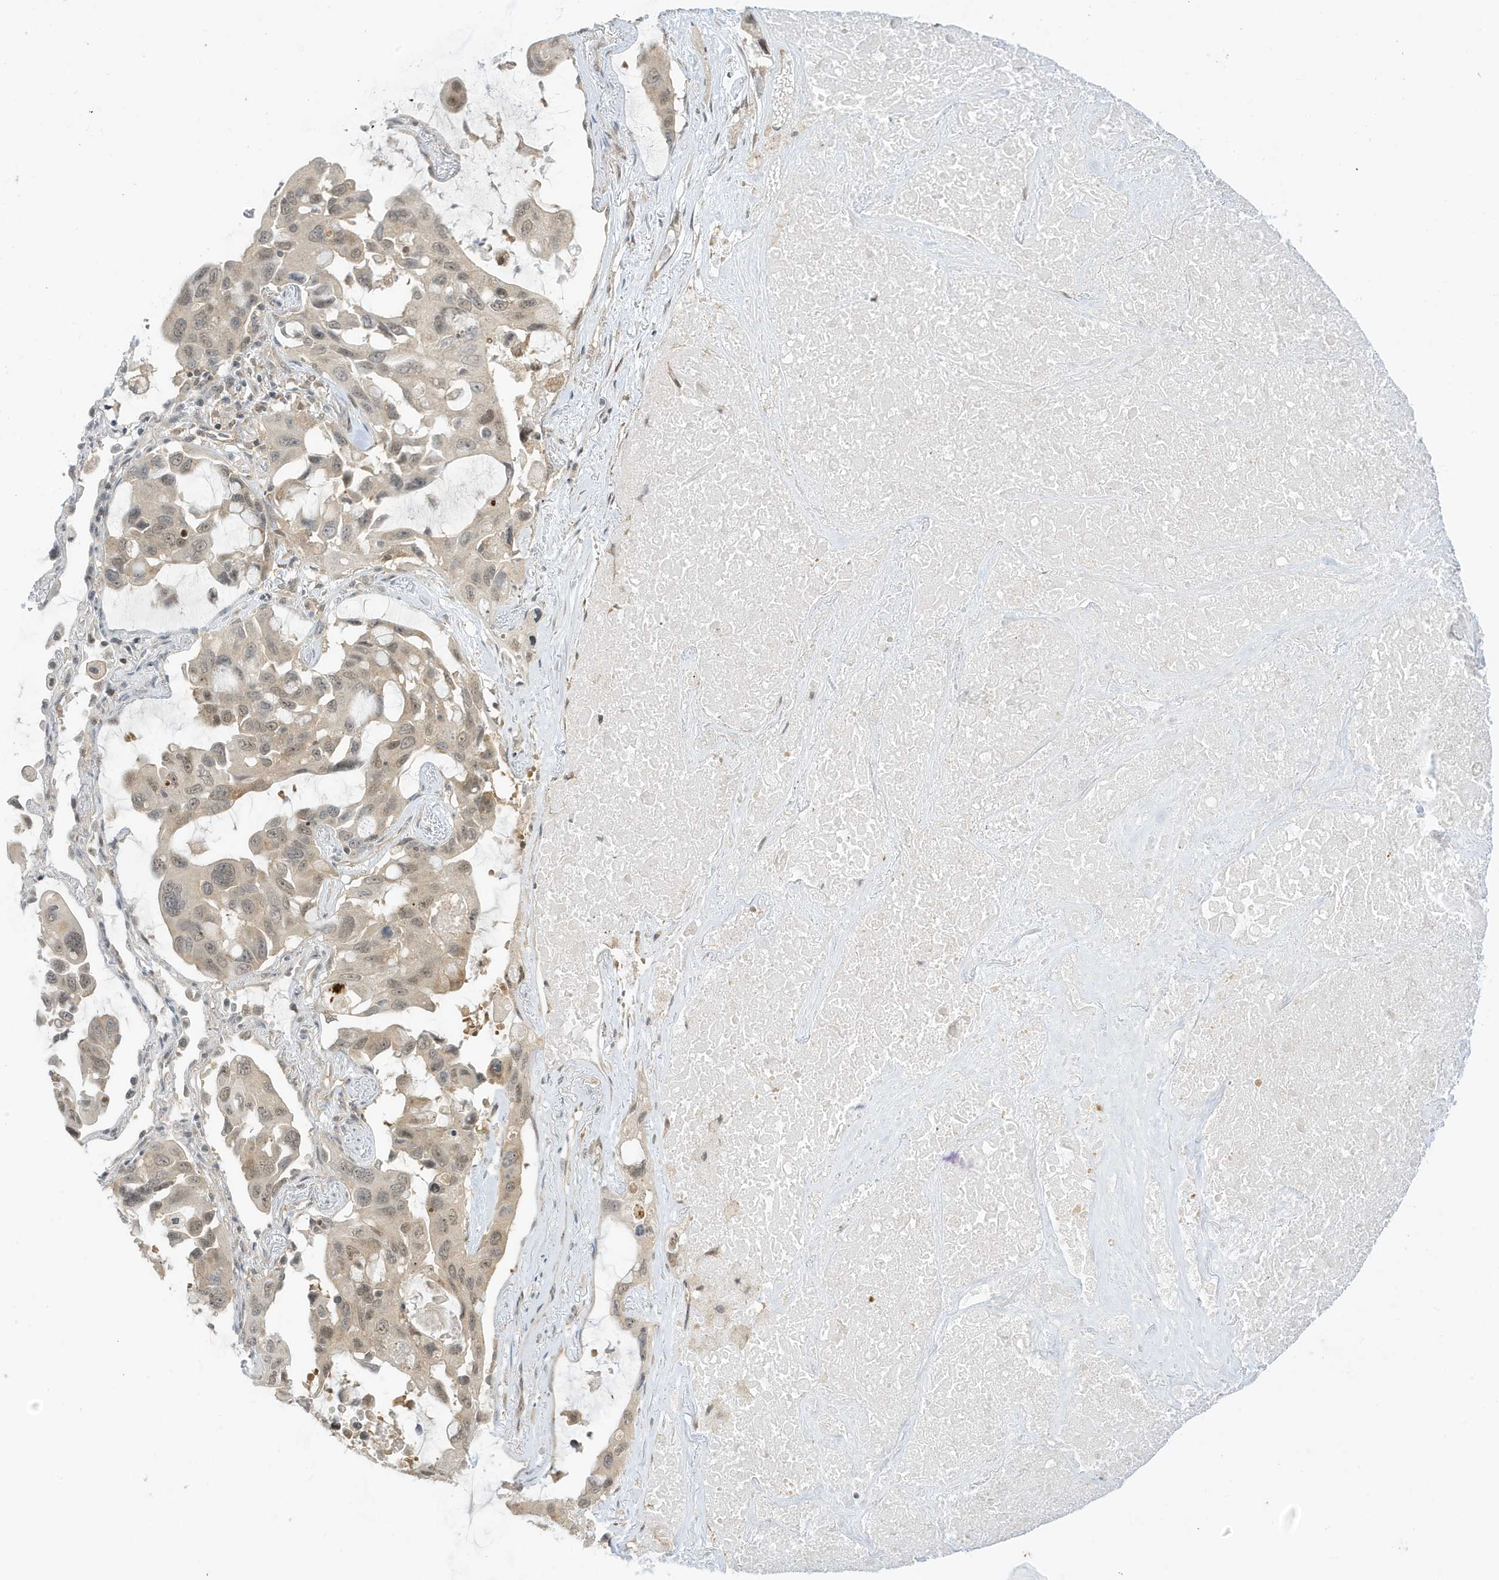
{"staining": {"intensity": "weak", "quantity": ">75%", "location": "nuclear"}, "tissue": "lung cancer", "cell_type": "Tumor cells", "image_type": "cancer", "snomed": [{"axis": "morphology", "description": "Squamous cell carcinoma, NOS"}, {"axis": "topography", "description": "Lung"}], "caption": "The photomicrograph shows staining of squamous cell carcinoma (lung), revealing weak nuclear protein expression (brown color) within tumor cells.", "gene": "TAB3", "patient": {"sex": "female", "age": 73}}